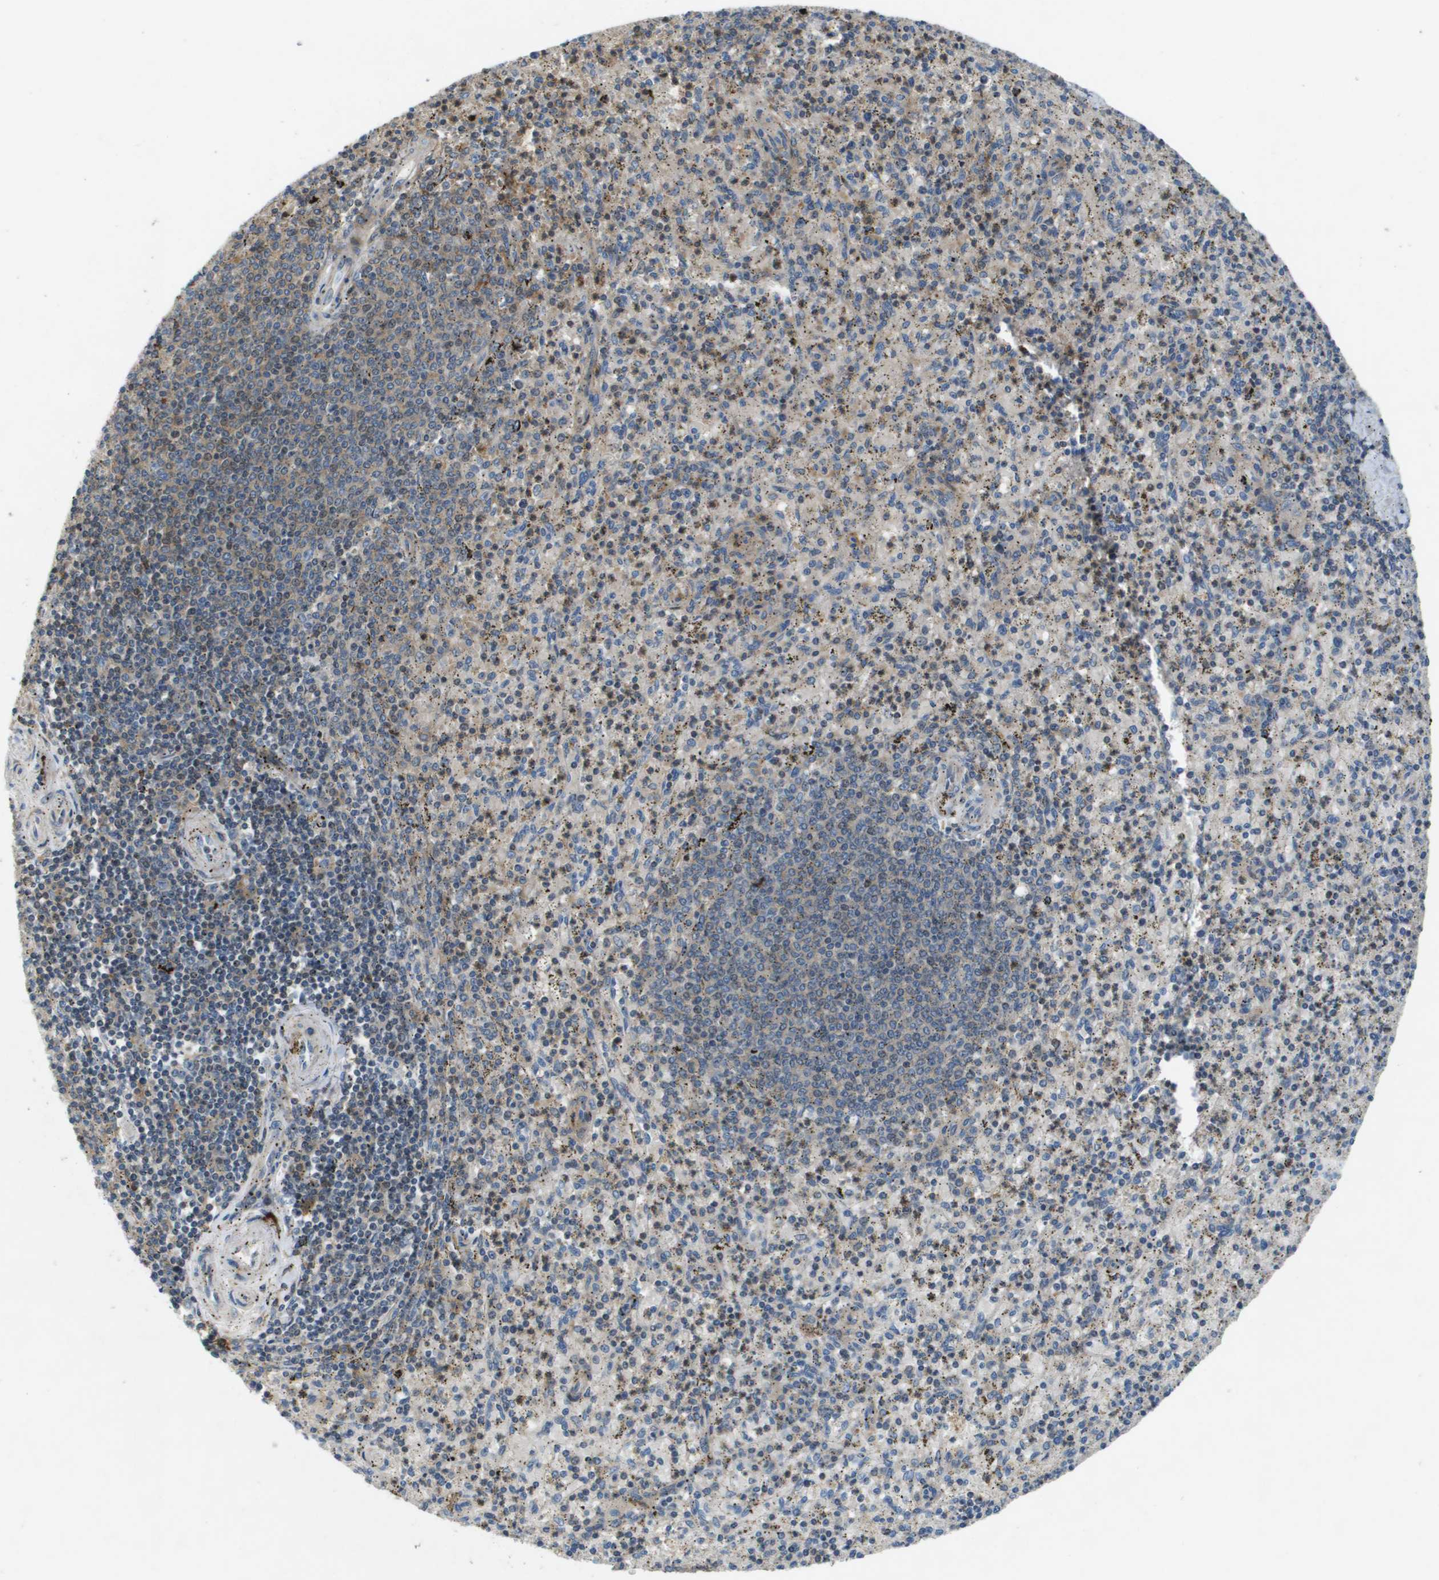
{"staining": {"intensity": "moderate", "quantity": "25%-75%", "location": "cytoplasmic/membranous"}, "tissue": "spleen", "cell_type": "Cells in red pulp", "image_type": "normal", "snomed": [{"axis": "morphology", "description": "Normal tissue, NOS"}, {"axis": "topography", "description": "Spleen"}], "caption": "Benign spleen was stained to show a protein in brown. There is medium levels of moderate cytoplasmic/membranous positivity in approximately 25%-75% of cells in red pulp.", "gene": "SCN4B", "patient": {"sex": "male", "age": 72}}